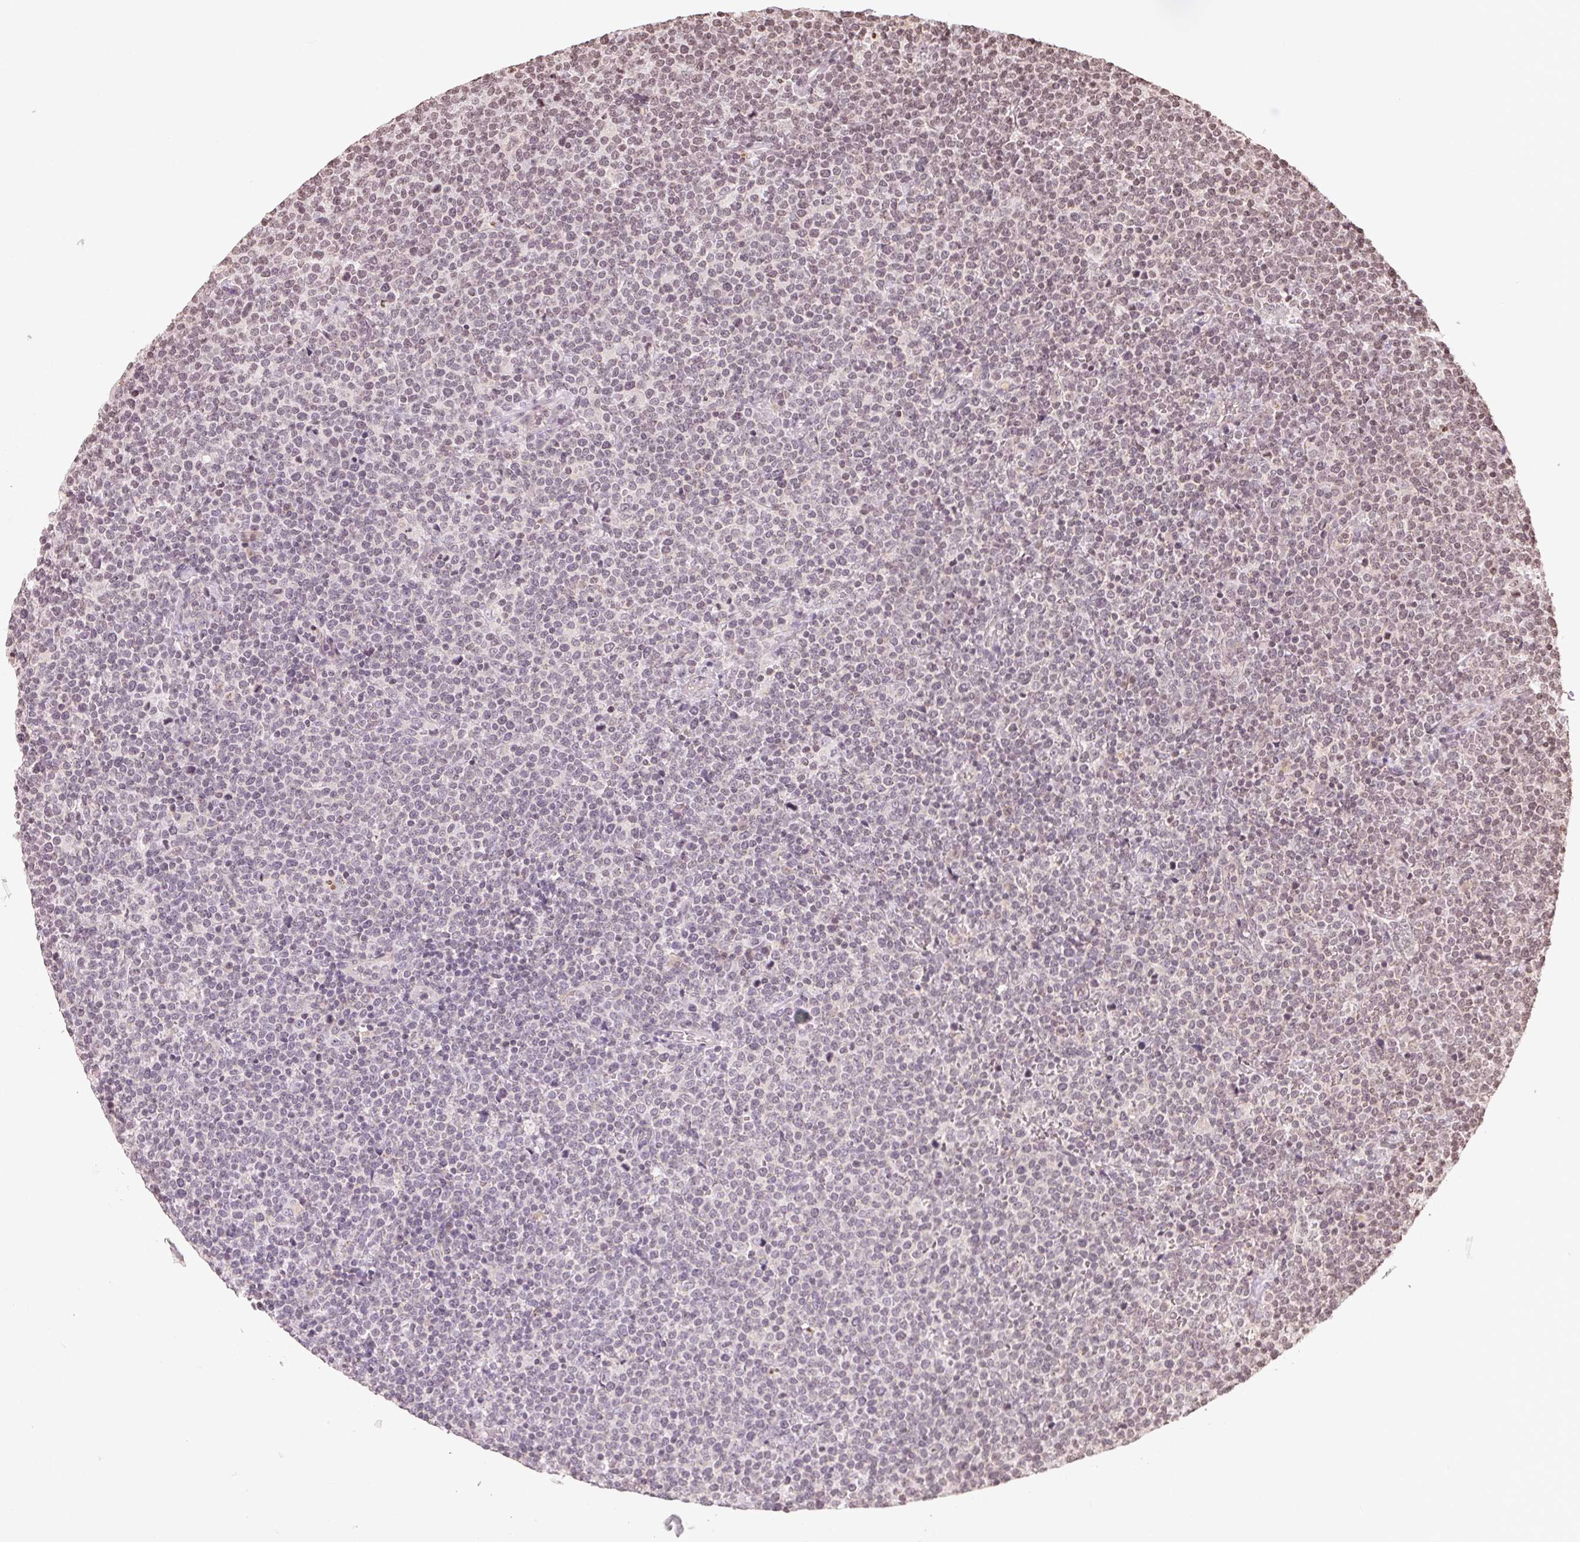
{"staining": {"intensity": "negative", "quantity": "none", "location": "none"}, "tissue": "lymphoma", "cell_type": "Tumor cells", "image_type": "cancer", "snomed": [{"axis": "morphology", "description": "Malignant lymphoma, non-Hodgkin's type, High grade"}, {"axis": "topography", "description": "Lymph node"}], "caption": "Image shows no significant protein expression in tumor cells of high-grade malignant lymphoma, non-Hodgkin's type. (Brightfield microscopy of DAB (3,3'-diaminobenzidine) immunohistochemistry at high magnification).", "gene": "TBP", "patient": {"sex": "male", "age": 61}}